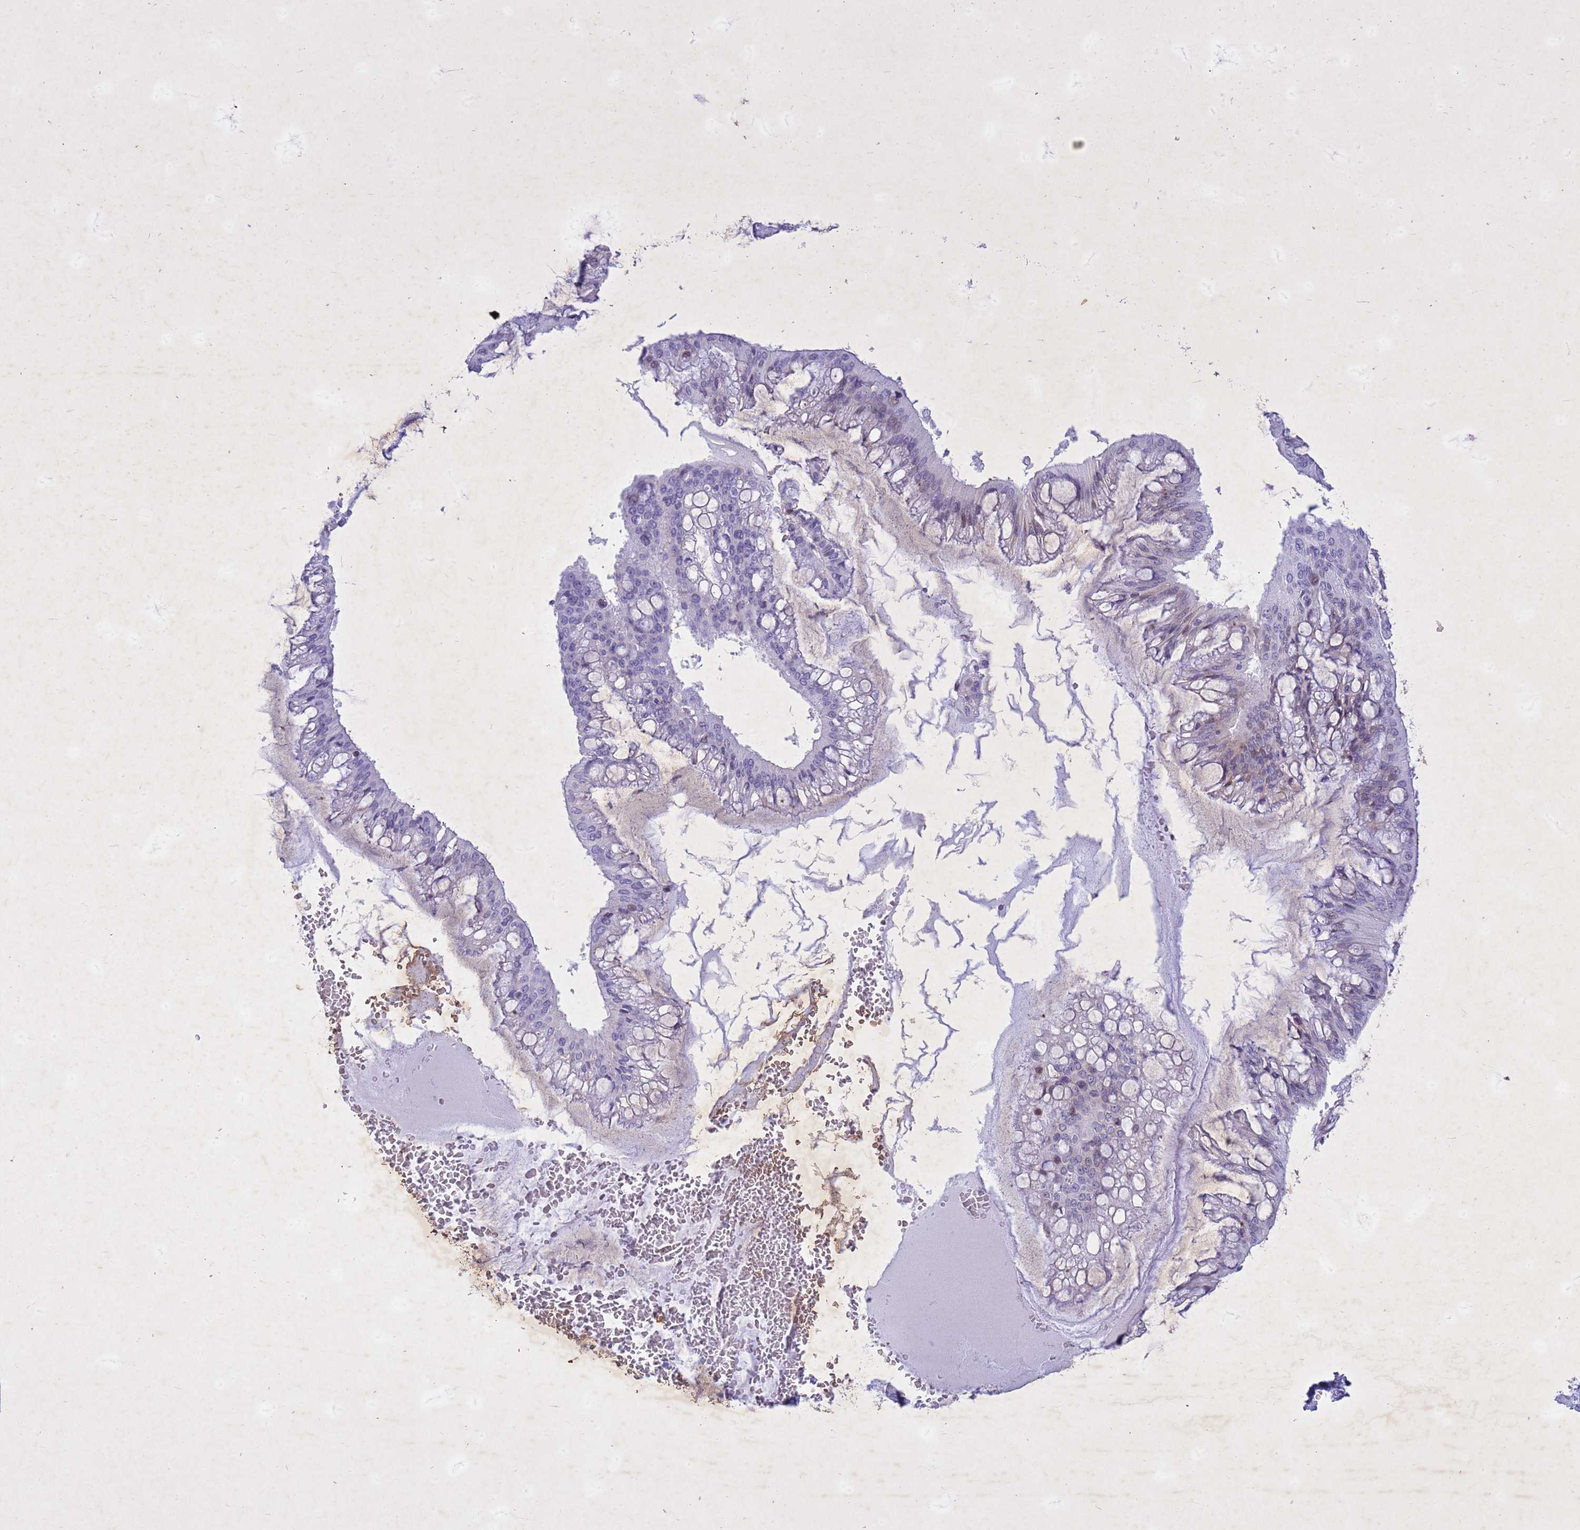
{"staining": {"intensity": "moderate", "quantity": "25%-75%", "location": "cytoplasmic/membranous,nuclear"}, "tissue": "ovarian cancer", "cell_type": "Tumor cells", "image_type": "cancer", "snomed": [{"axis": "morphology", "description": "Cystadenocarcinoma, mucinous, NOS"}, {"axis": "topography", "description": "Ovary"}], "caption": "A brown stain highlights moderate cytoplasmic/membranous and nuclear expression of a protein in ovarian mucinous cystadenocarcinoma tumor cells.", "gene": "COPS9", "patient": {"sex": "female", "age": 73}}